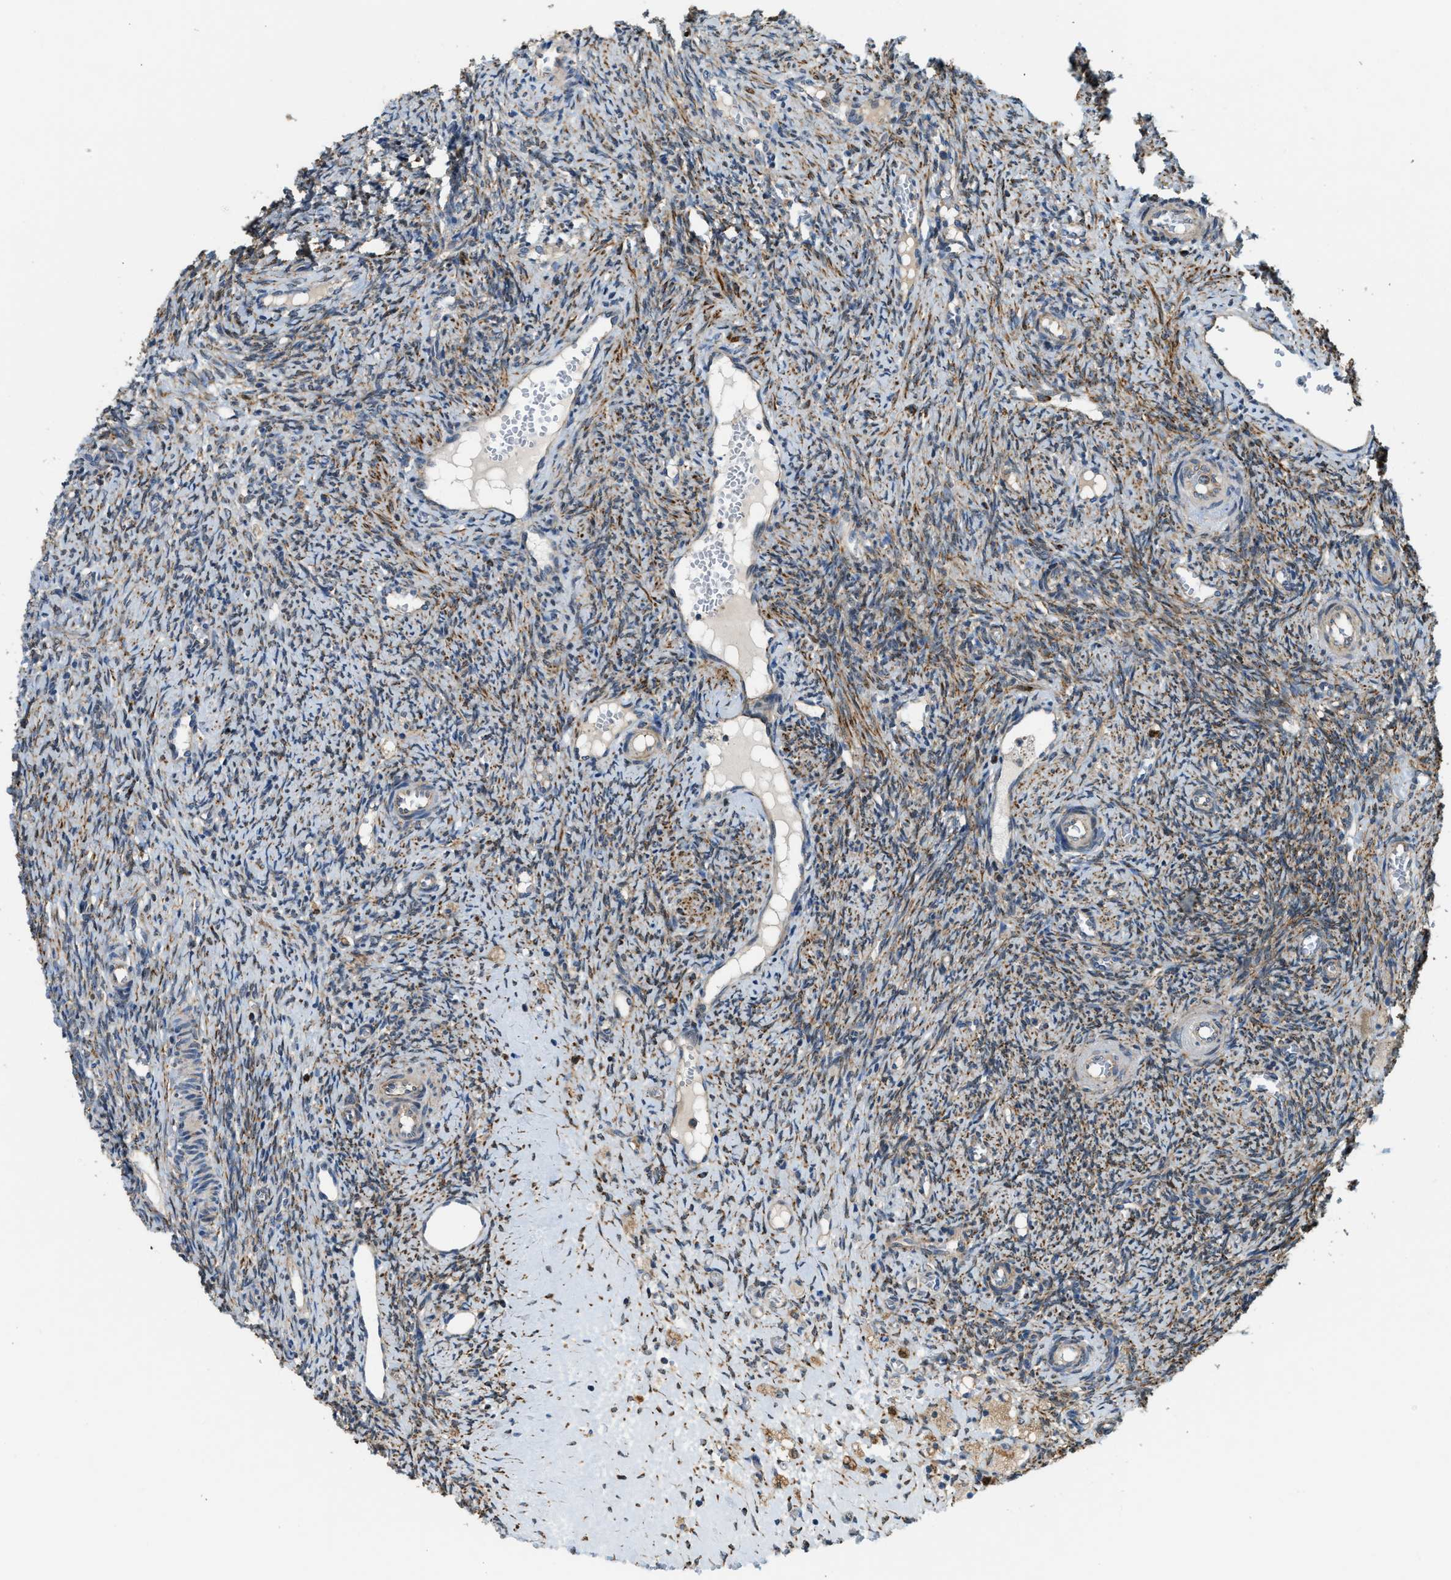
{"staining": {"intensity": "weak", "quantity": ">75%", "location": "cytoplasmic/membranous"}, "tissue": "ovary", "cell_type": "Follicle cells", "image_type": "normal", "snomed": [{"axis": "morphology", "description": "Normal tissue, NOS"}, {"axis": "topography", "description": "Ovary"}], "caption": "Protein expression analysis of benign ovary reveals weak cytoplasmic/membranous positivity in about >75% of follicle cells.", "gene": "STARD3NL", "patient": {"sex": "female", "age": 41}}